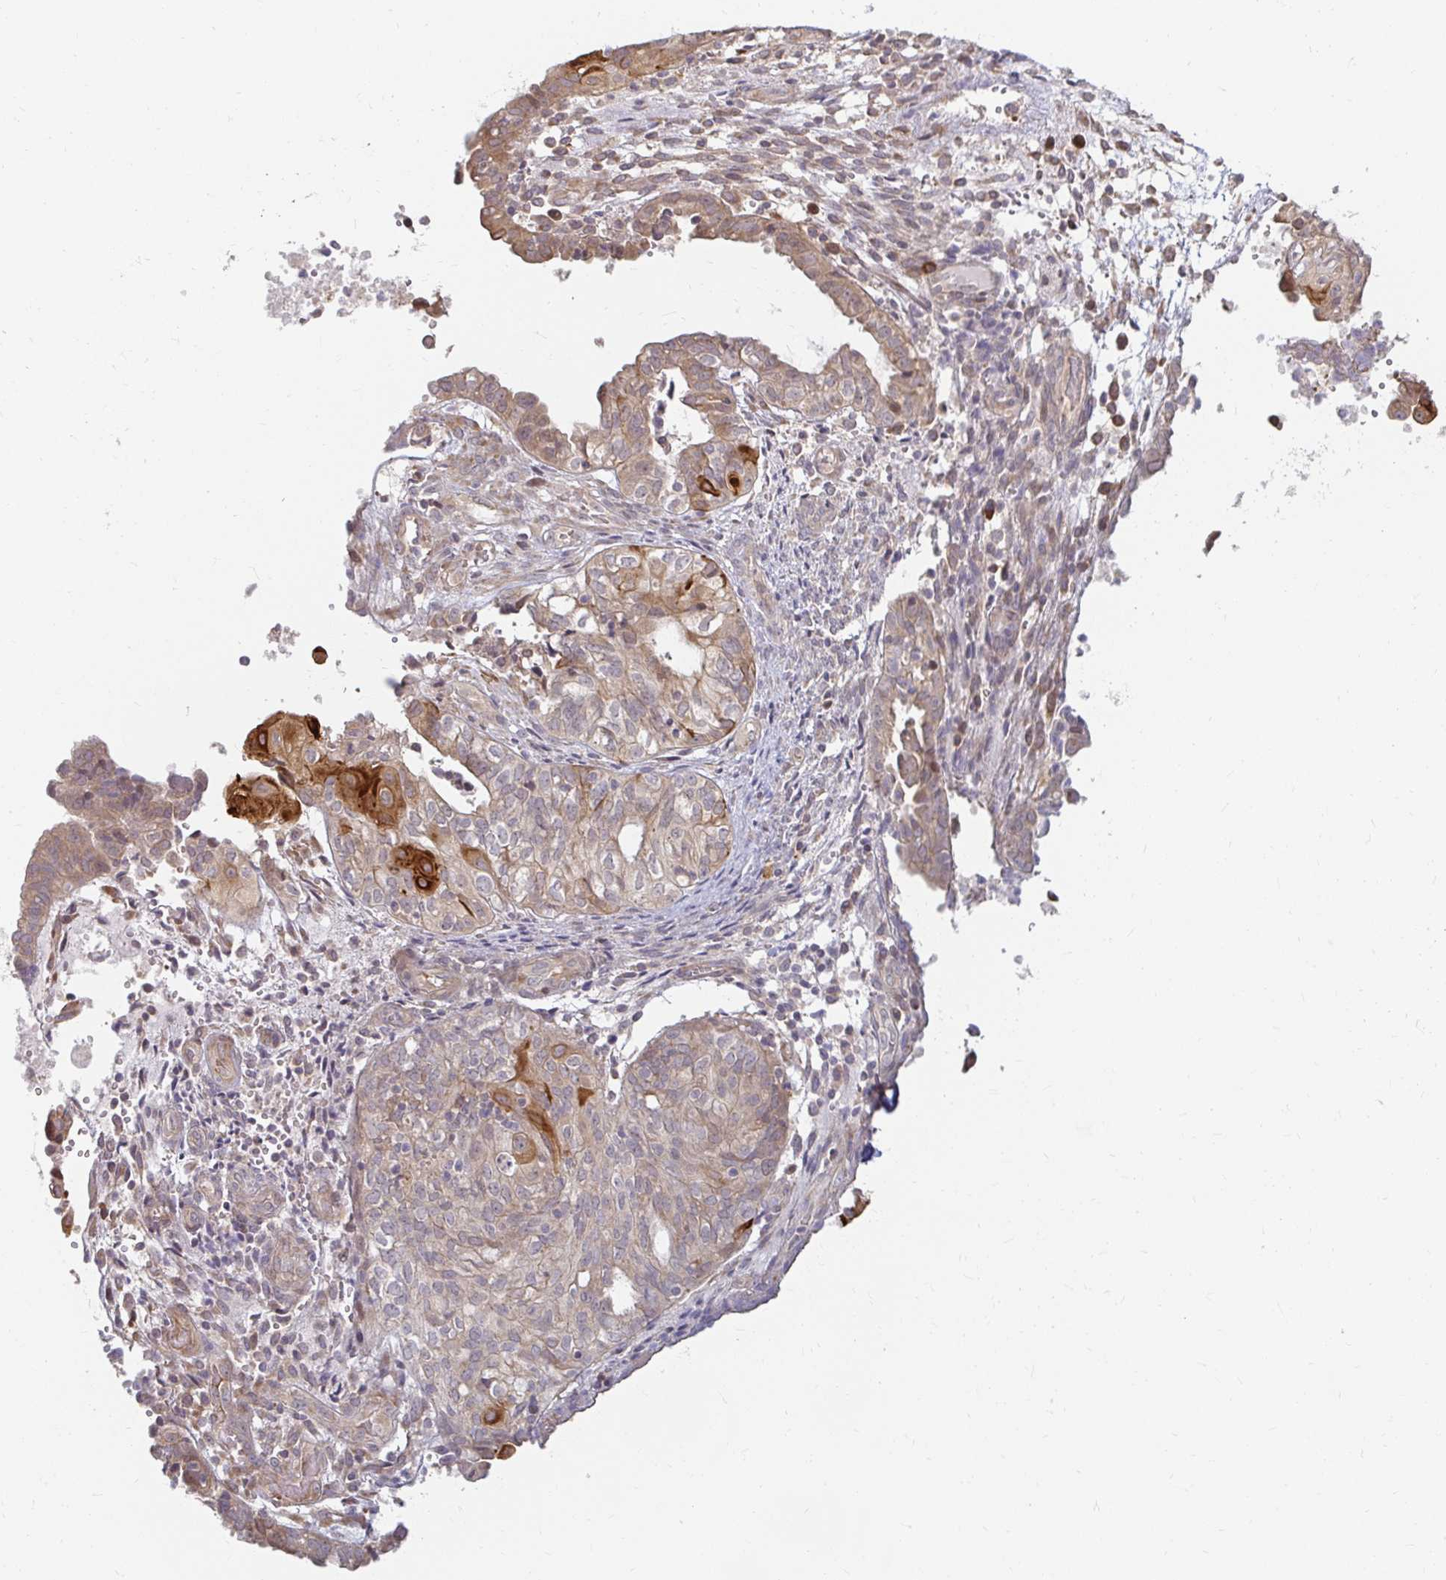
{"staining": {"intensity": "moderate", "quantity": "<25%", "location": "cytoplasmic/membranous"}, "tissue": "ovarian cancer", "cell_type": "Tumor cells", "image_type": "cancer", "snomed": [{"axis": "morphology", "description": "Carcinoma, endometroid"}, {"axis": "topography", "description": "Ovary"}], "caption": "Immunohistochemical staining of human ovarian cancer (endometroid carcinoma) displays moderate cytoplasmic/membranous protein expression in approximately <25% of tumor cells. (Stains: DAB in brown, nuclei in blue, Microscopy: brightfield microscopy at high magnification).", "gene": "CAST", "patient": {"sex": "female", "age": 64}}